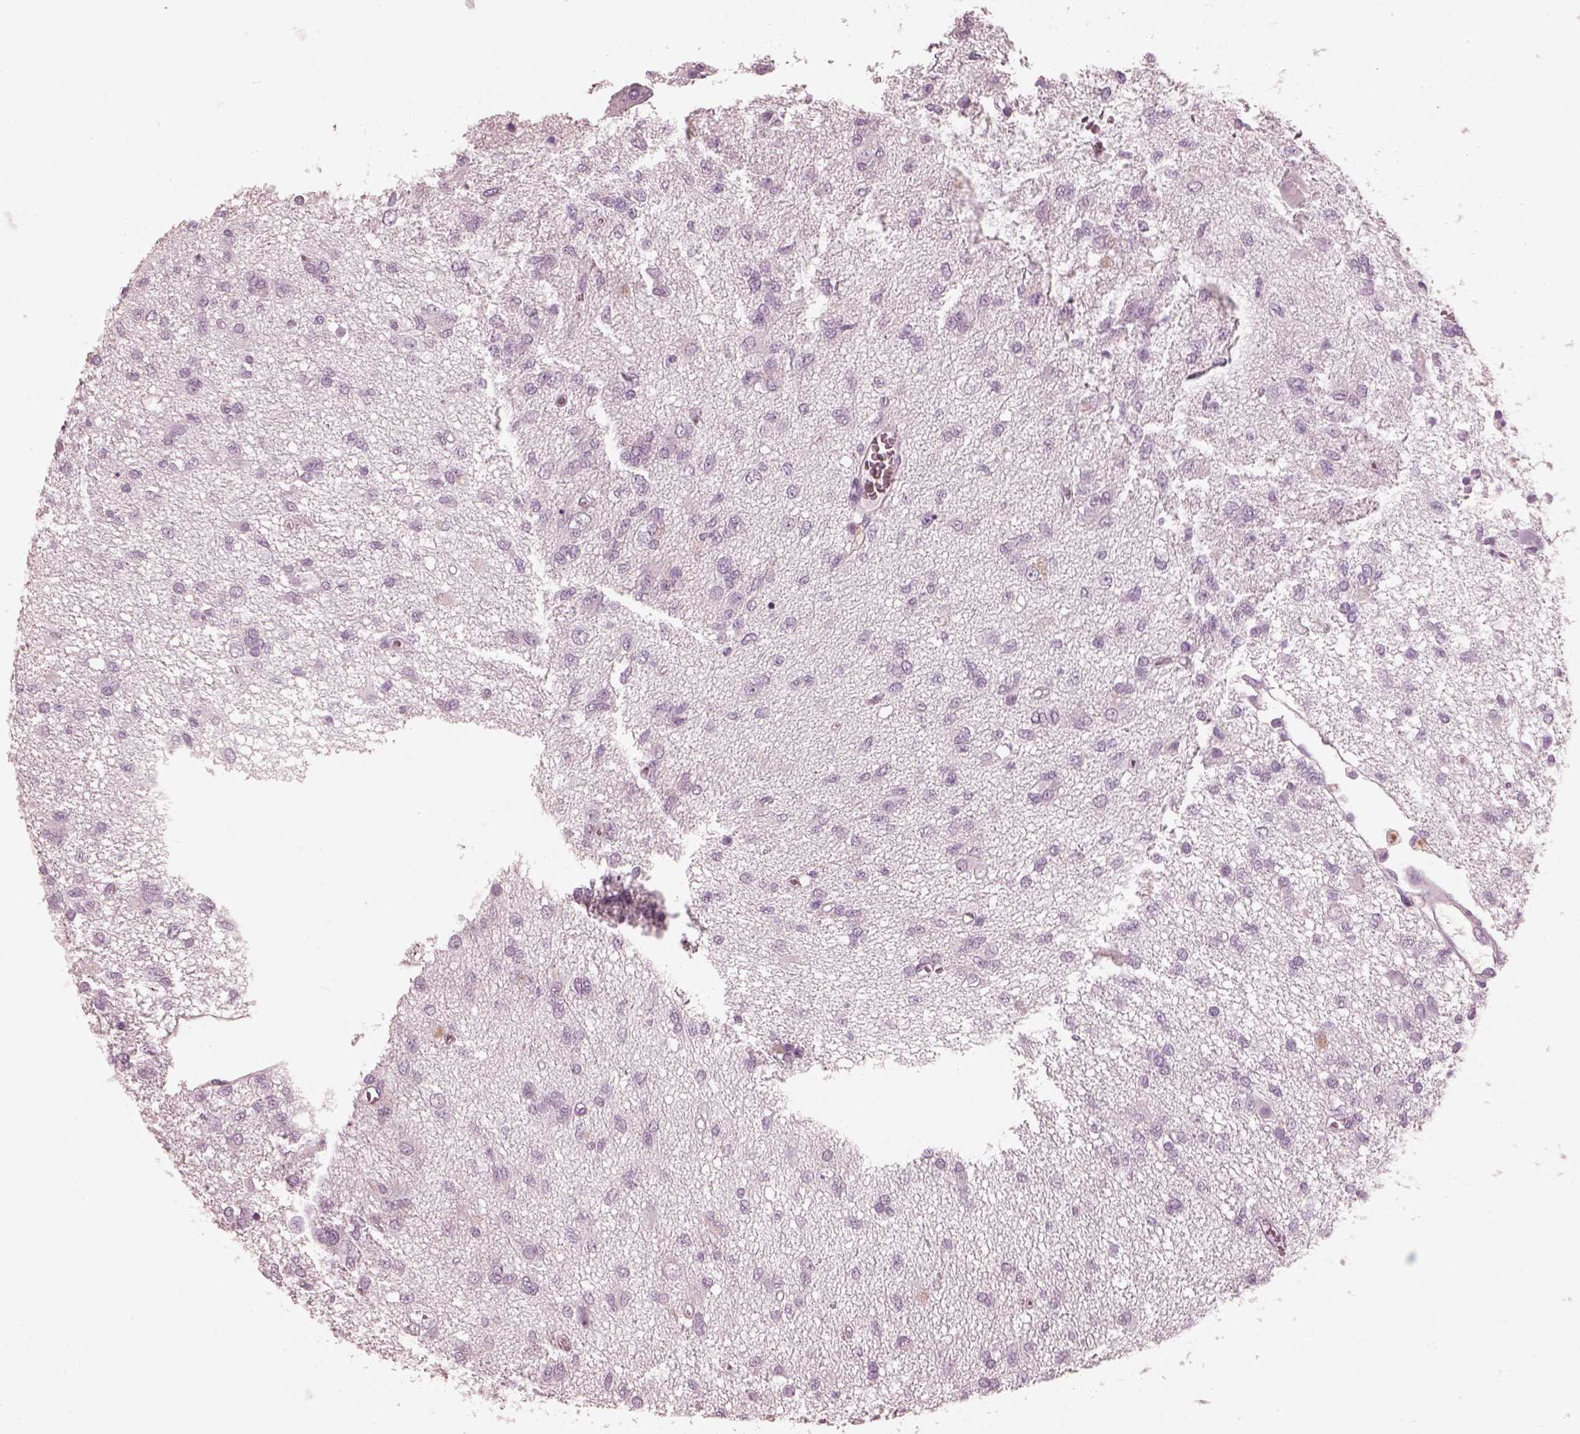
{"staining": {"intensity": "negative", "quantity": "none", "location": "none"}, "tissue": "glioma", "cell_type": "Tumor cells", "image_type": "cancer", "snomed": [{"axis": "morphology", "description": "Glioma, malignant, Low grade"}, {"axis": "topography", "description": "Brain"}], "caption": "Tumor cells are negative for brown protein staining in glioma.", "gene": "FABP9", "patient": {"sex": "male", "age": 64}}